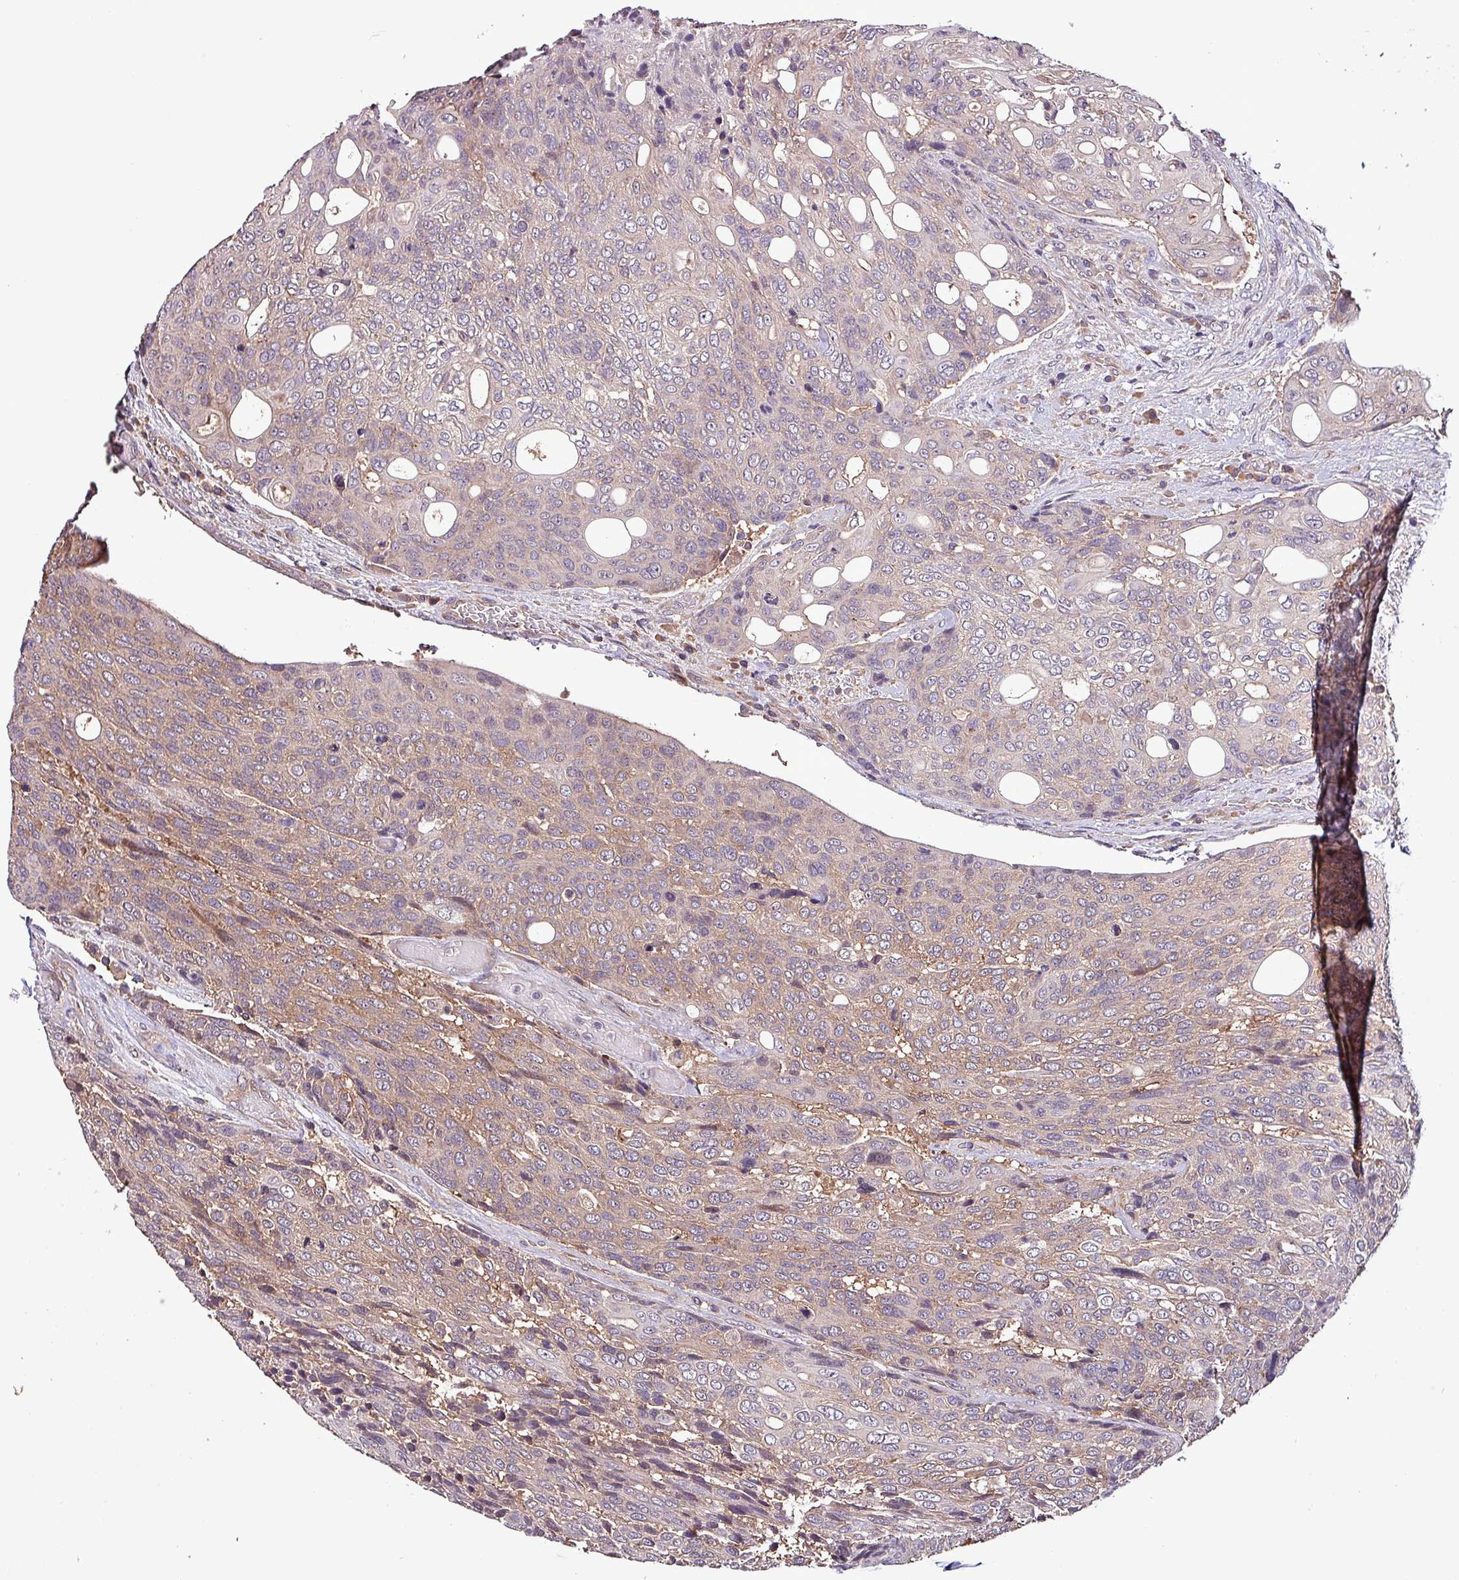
{"staining": {"intensity": "moderate", "quantity": "<25%", "location": "cytoplasmic/membranous"}, "tissue": "urothelial cancer", "cell_type": "Tumor cells", "image_type": "cancer", "snomed": [{"axis": "morphology", "description": "Urothelial carcinoma, High grade"}, {"axis": "topography", "description": "Urinary bladder"}], "caption": "Immunohistochemical staining of urothelial carcinoma (high-grade) displays low levels of moderate cytoplasmic/membranous protein positivity in about <25% of tumor cells.", "gene": "PAFAH1B2", "patient": {"sex": "female", "age": 70}}